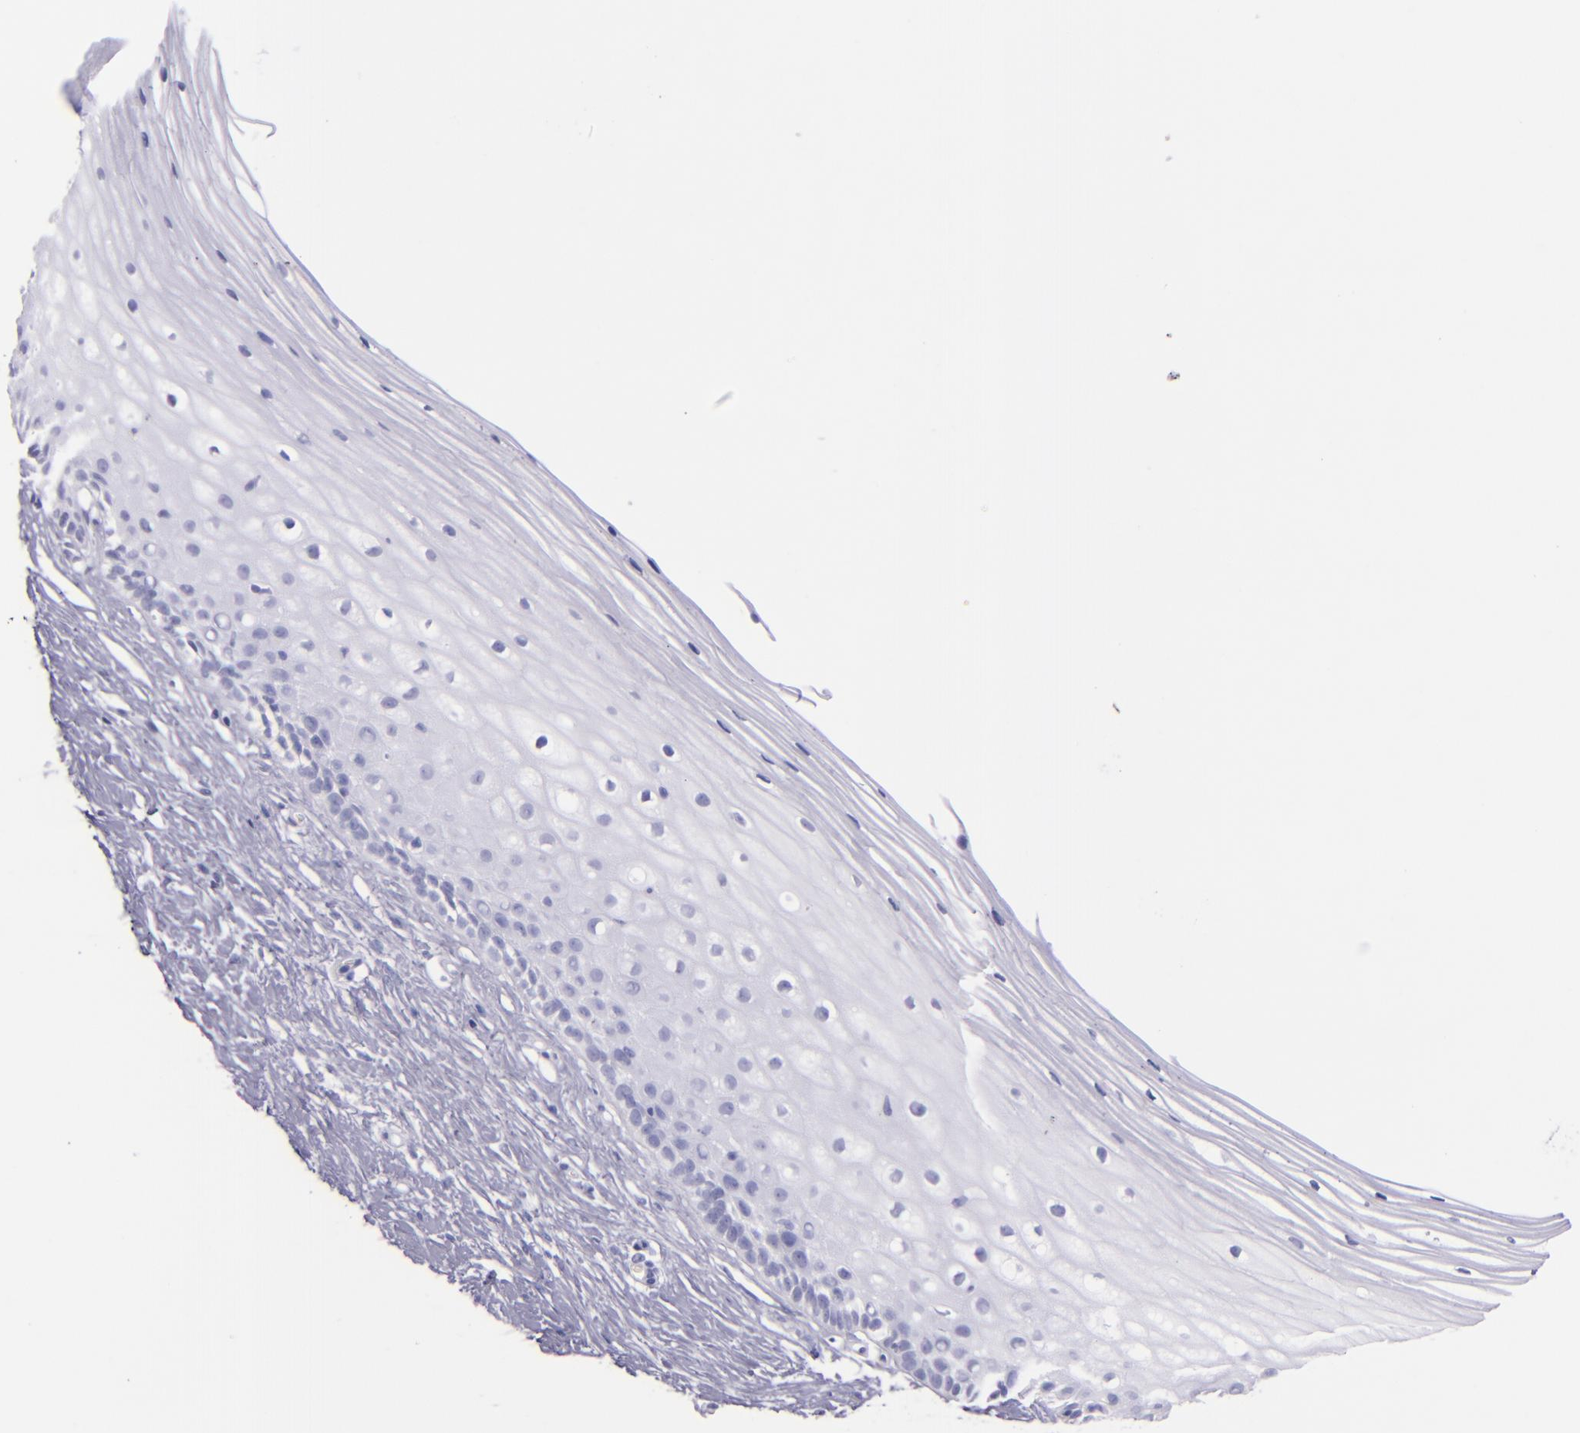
{"staining": {"intensity": "negative", "quantity": "none", "location": "none"}, "tissue": "cervix", "cell_type": "Glandular cells", "image_type": "normal", "snomed": [{"axis": "morphology", "description": "Normal tissue, NOS"}, {"axis": "topography", "description": "Cervix"}], "caption": "Immunohistochemistry (IHC) photomicrograph of benign human cervix stained for a protein (brown), which exhibits no expression in glandular cells.", "gene": "SFTPB", "patient": {"sex": "female", "age": 40}}